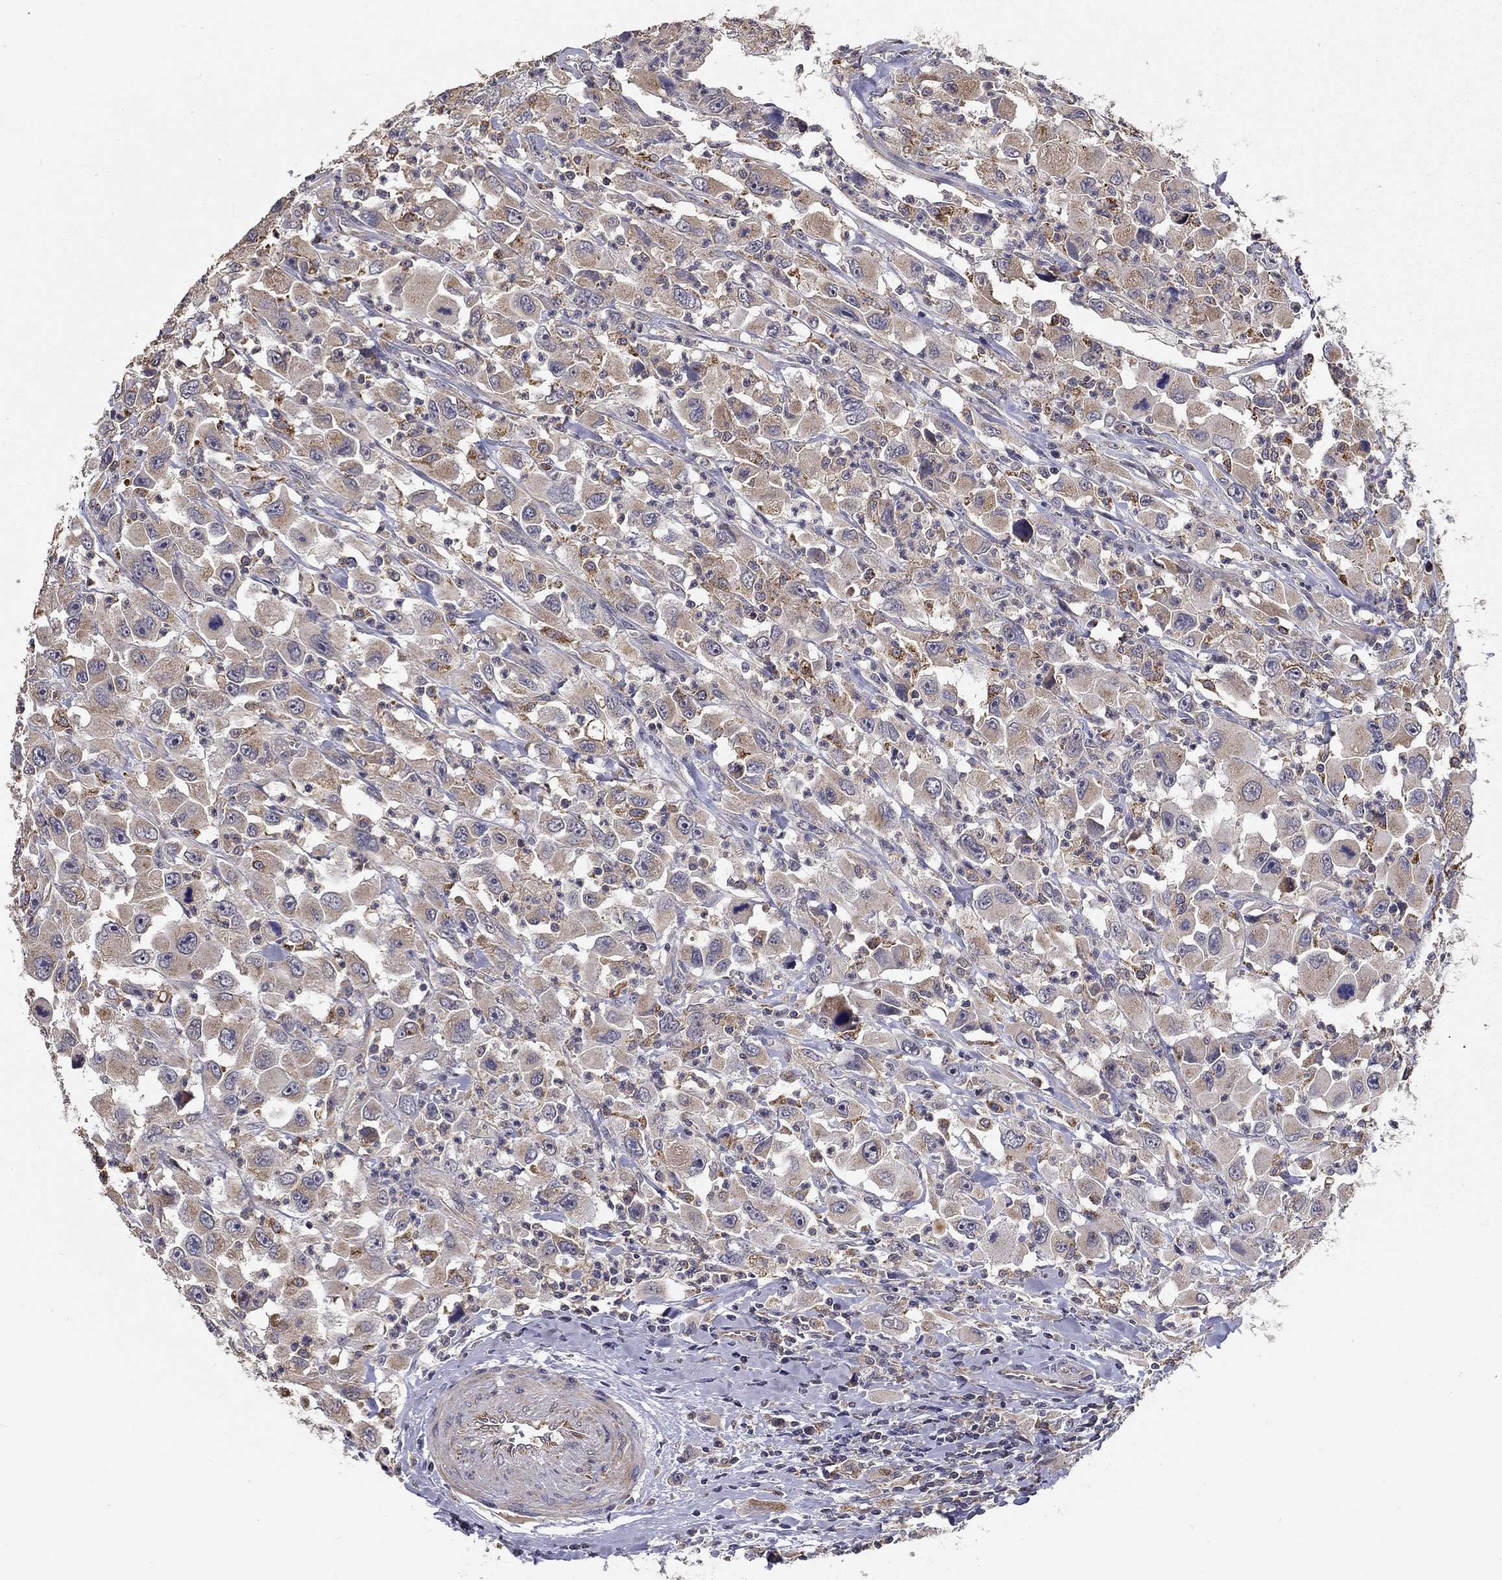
{"staining": {"intensity": "weak", "quantity": "25%-75%", "location": "cytoplasmic/membranous"}, "tissue": "head and neck cancer", "cell_type": "Tumor cells", "image_type": "cancer", "snomed": [{"axis": "morphology", "description": "Squamous cell carcinoma, NOS"}, {"axis": "morphology", "description": "Squamous cell carcinoma, metastatic, NOS"}, {"axis": "topography", "description": "Oral tissue"}, {"axis": "topography", "description": "Head-Neck"}], "caption": "This micrograph shows head and neck cancer (metastatic squamous cell carcinoma) stained with IHC to label a protein in brown. The cytoplasmic/membranous of tumor cells show weak positivity for the protein. Nuclei are counter-stained blue.", "gene": "ALDH4A1", "patient": {"sex": "female", "age": 85}}